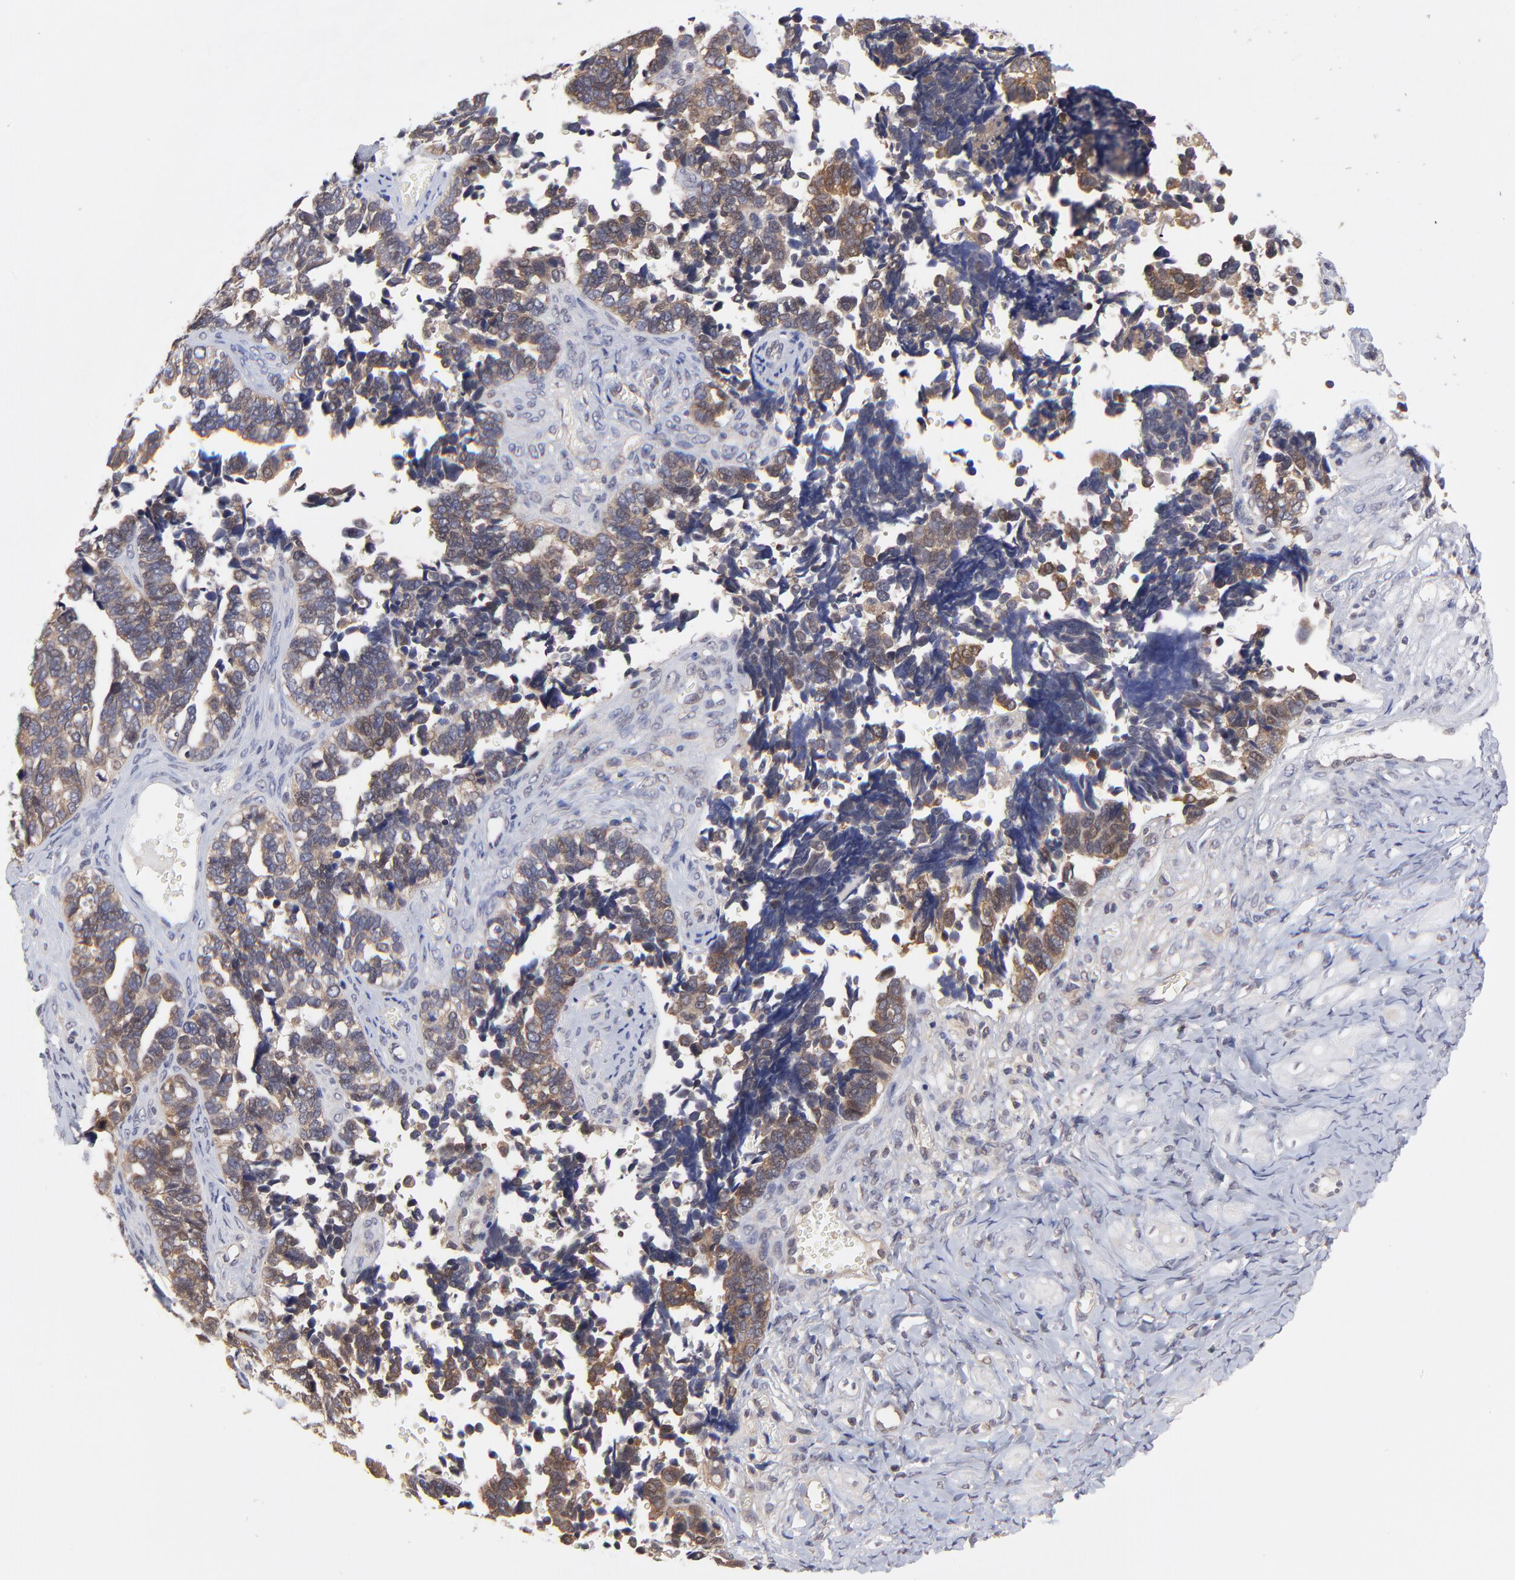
{"staining": {"intensity": "weak", "quantity": ">75%", "location": "cytoplasmic/membranous"}, "tissue": "ovarian cancer", "cell_type": "Tumor cells", "image_type": "cancer", "snomed": [{"axis": "morphology", "description": "Cystadenocarcinoma, serous, NOS"}, {"axis": "topography", "description": "Ovary"}], "caption": "This micrograph reveals immunohistochemistry staining of serous cystadenocarcinoma (ovarian), with low weak cytoplasmic/membranous staining in about >75% of tumor cells.", "gene": "GART", "patient": {"sex": "female", "age": 77}}